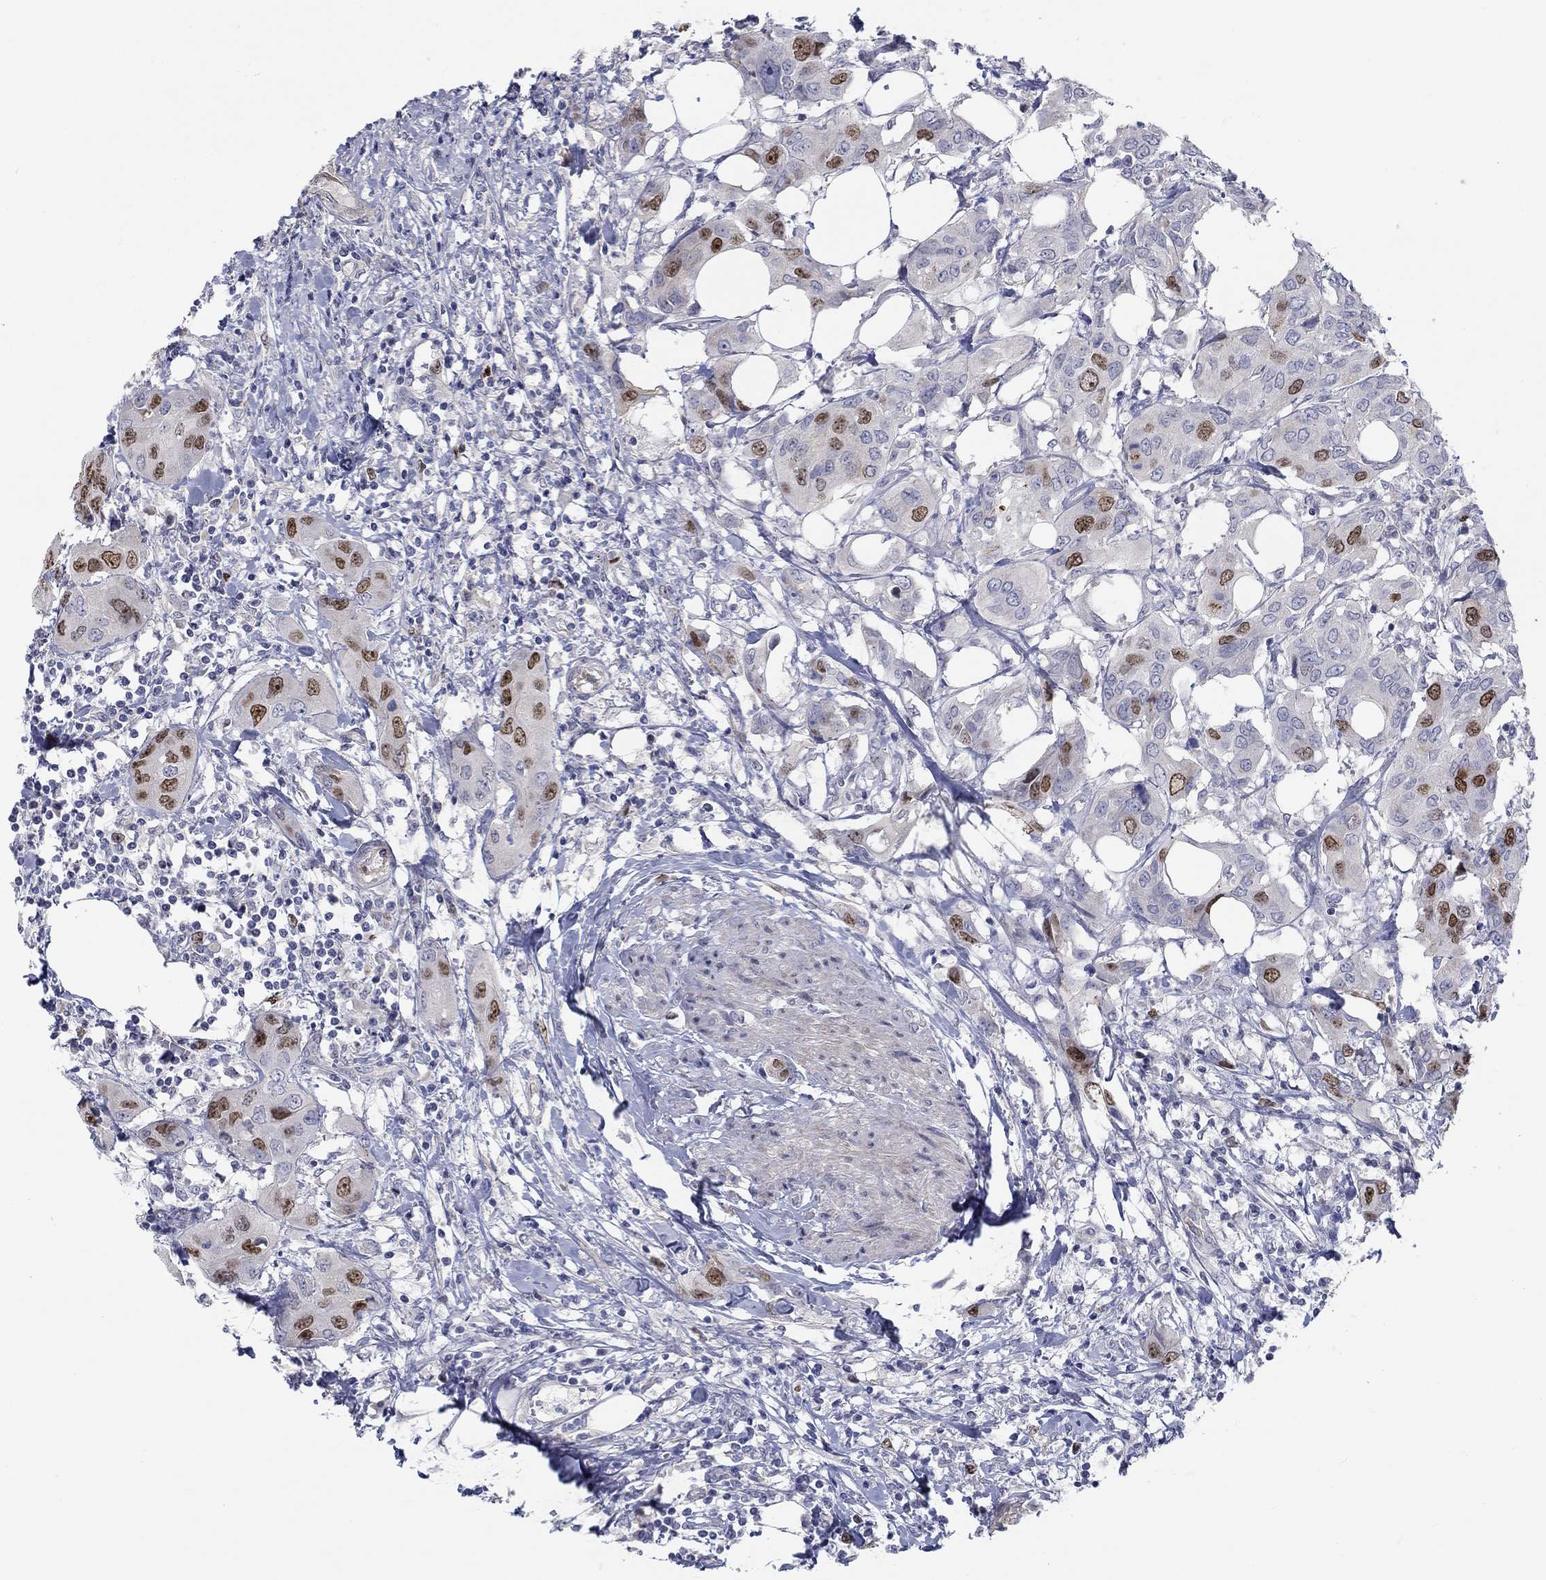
{"staining": {"intensity": "strong", "quantity": "<25%", "location": "nuclear"}, "tissue": "urothelial cancer", "cell_type": "Tumor cells", "image_type": "cancer", "snomed": [{"axis": "morphology", "description": "Urothelial carcinoma, NOS"}, {"axis": "morphology", "description": "Urothelial carcinoma, High grade"}, {"axis": "topography", "description": "Urinary bladder"}], "caption": "Tumor cells reveal medium levels of strong nuclear positivity in approximately <25% of cells in human transitional cell carcinoma.", "gene": "PRC1", "patient": {"sex": "male", "age": 63}}